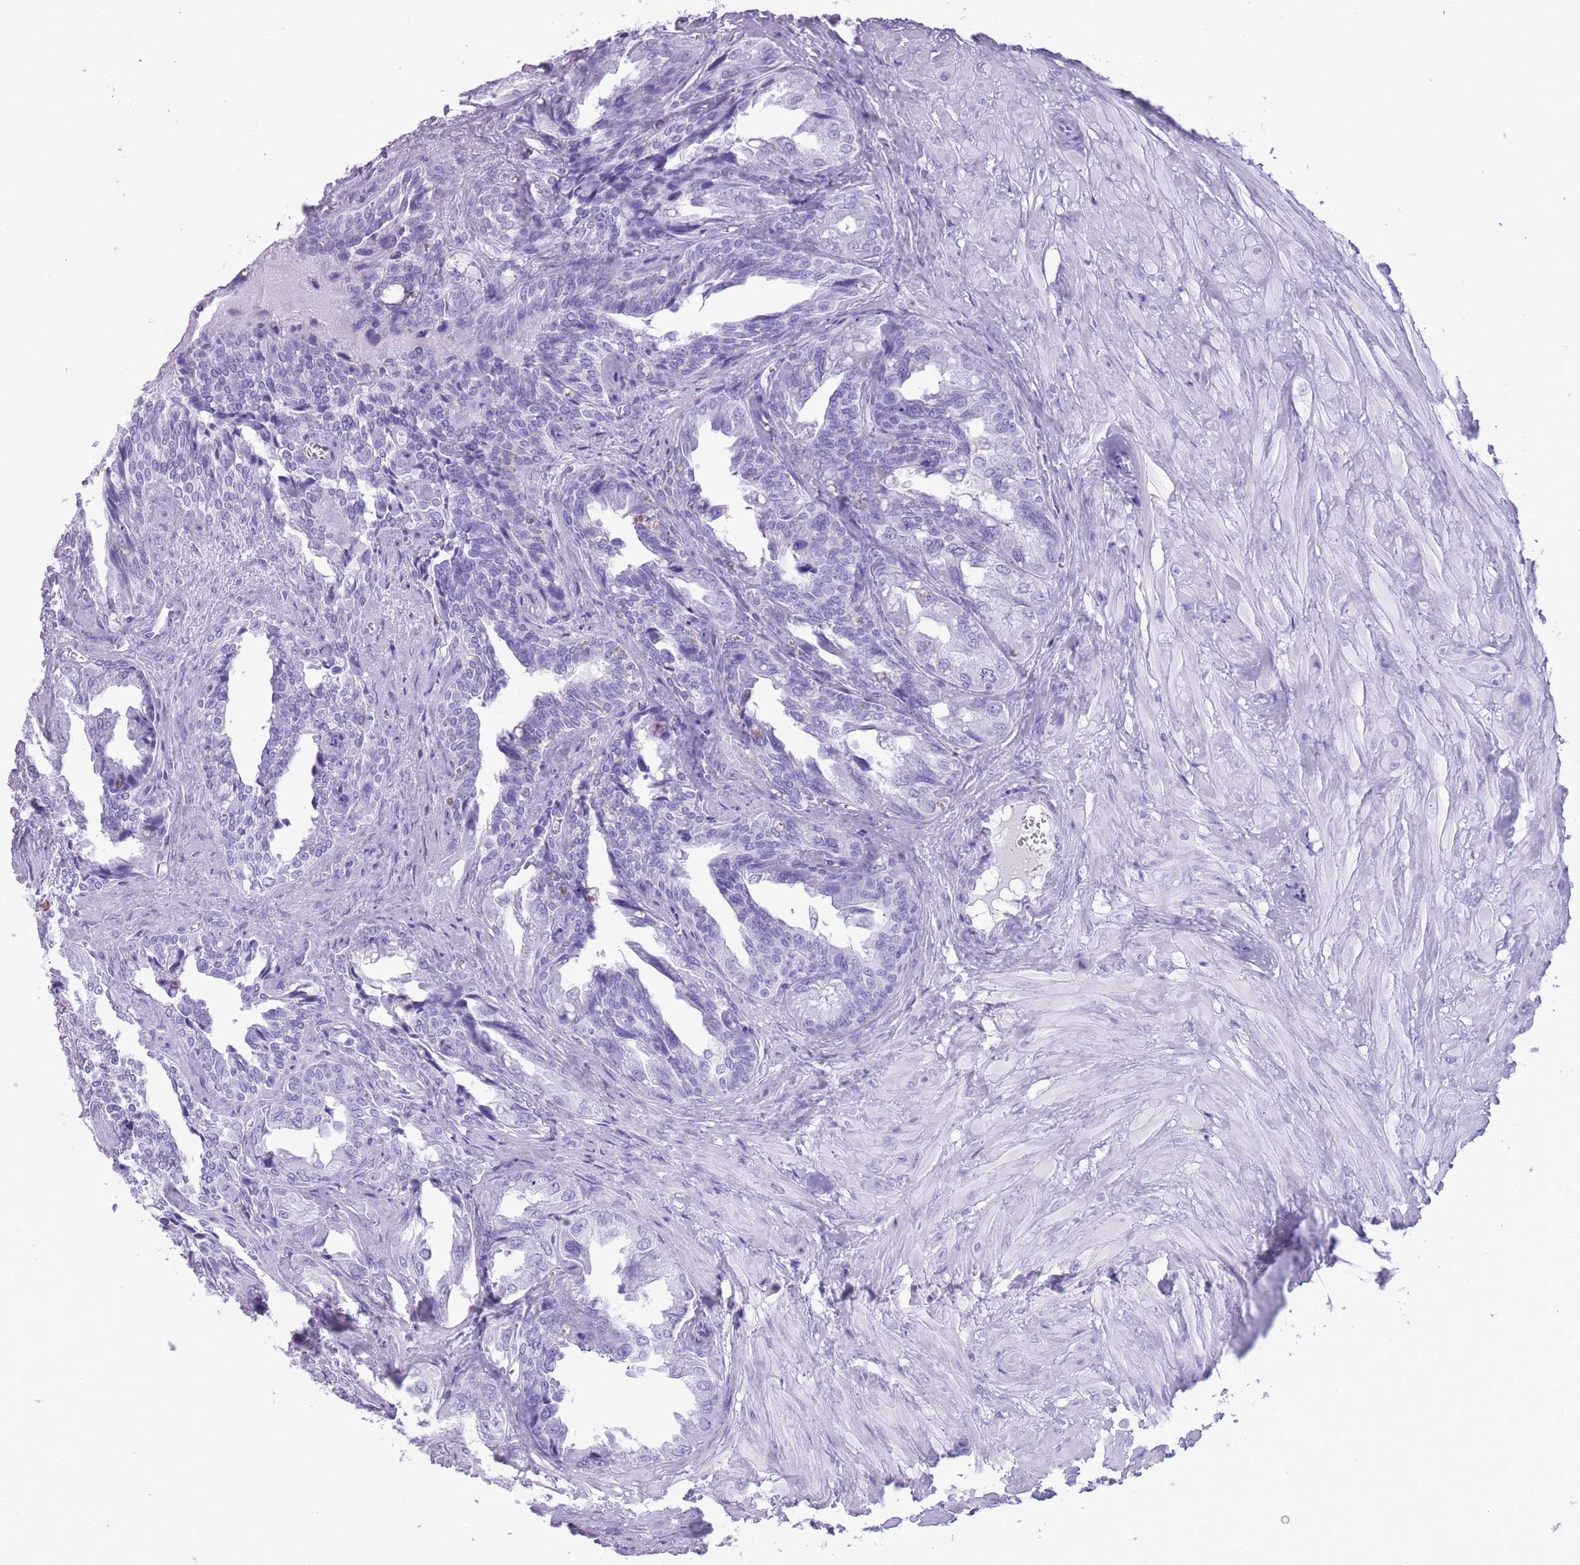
{"staining": {"intensity": "weak", "quantity": "<25%", "location": "cytoplasmic/membranous"}, "tissue": "seminal vesicle", "cell_type": "Glandular cells", "image_type": "normal", "snomed": [{"axis": "morphology", "description": "Normal tissue, NOS"}, {"axis": "topography", "description": "Seminal veicle"}], "caption": "Immunohistochemistry photomicrograph of normal human seminal vesicle stained for a protein (brown), which exhibits no expression in glandular cells. (Stains: DAB (3,3'-diaminobenzidine) IHC with hematoxylin counter stain, Microscopy: brightfield microscopy at high magnification).", "gene": "OR4F16", "patient": {"sex": "male", "age": 67}}